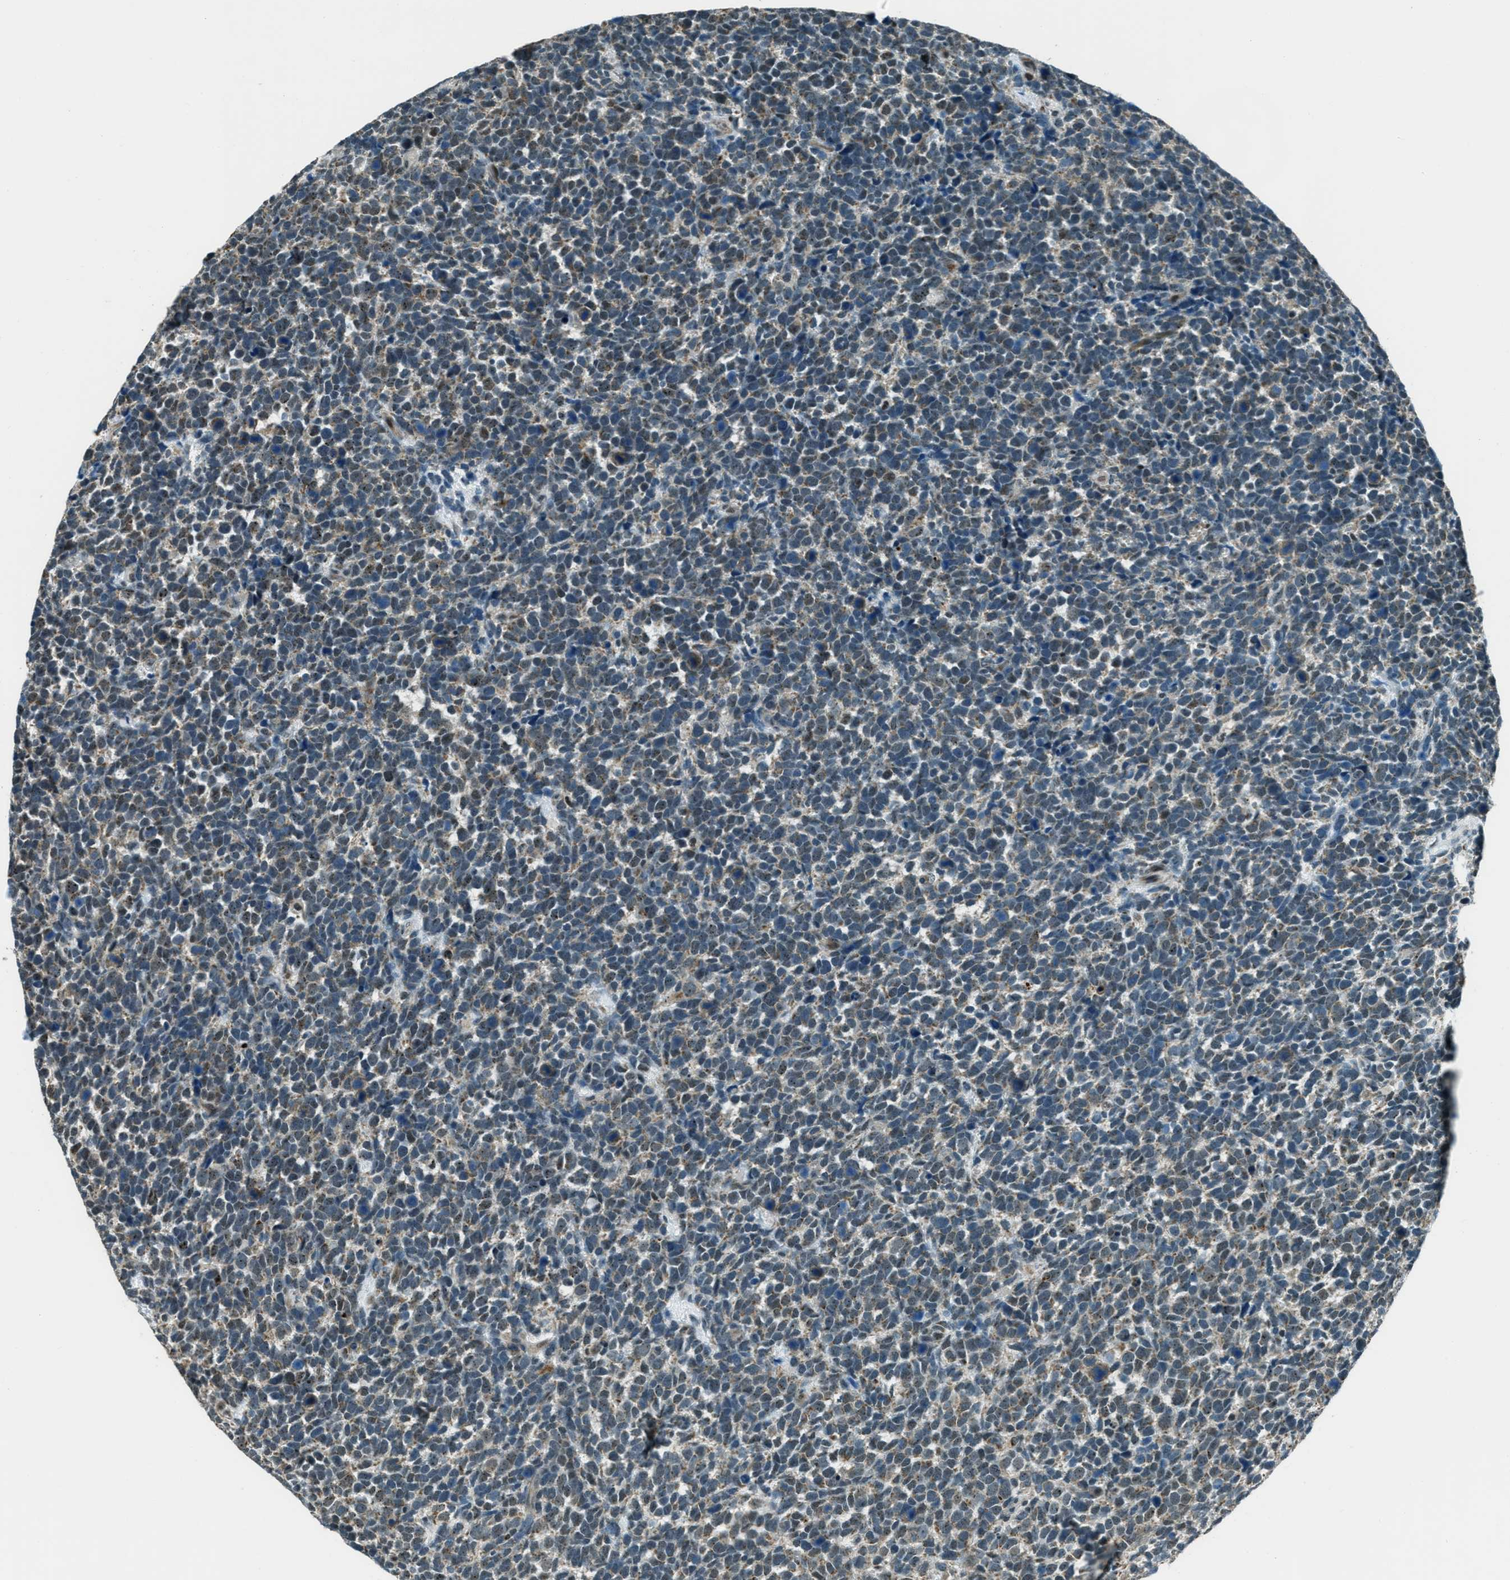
{"staining": {"intensity": "weak", "quantity": "25%-75%", "location": "cytoplasmic/membranous"}, "tissue": "urothelial cancer", "cell_type": "Tumor cells", "image_type": "cancer", "snomed": [{"axis": "morphology", "description": "Urothelial carcinoma, High grade"}, {"axis": "topography", "description": "Urinary bladder"}], "caption": "The immunohistochemical stain highlights weak cytoplasmic/membranous positivity in tumor cells of urothelial carcinoma (high-grade) tissue. (DAB (3,3'-diaminobenzidine) IHC, brown staining for protein, blue staining for nuclei).", "gene": "TARDBP", "patient": {"sex": "female", "age": 82}}